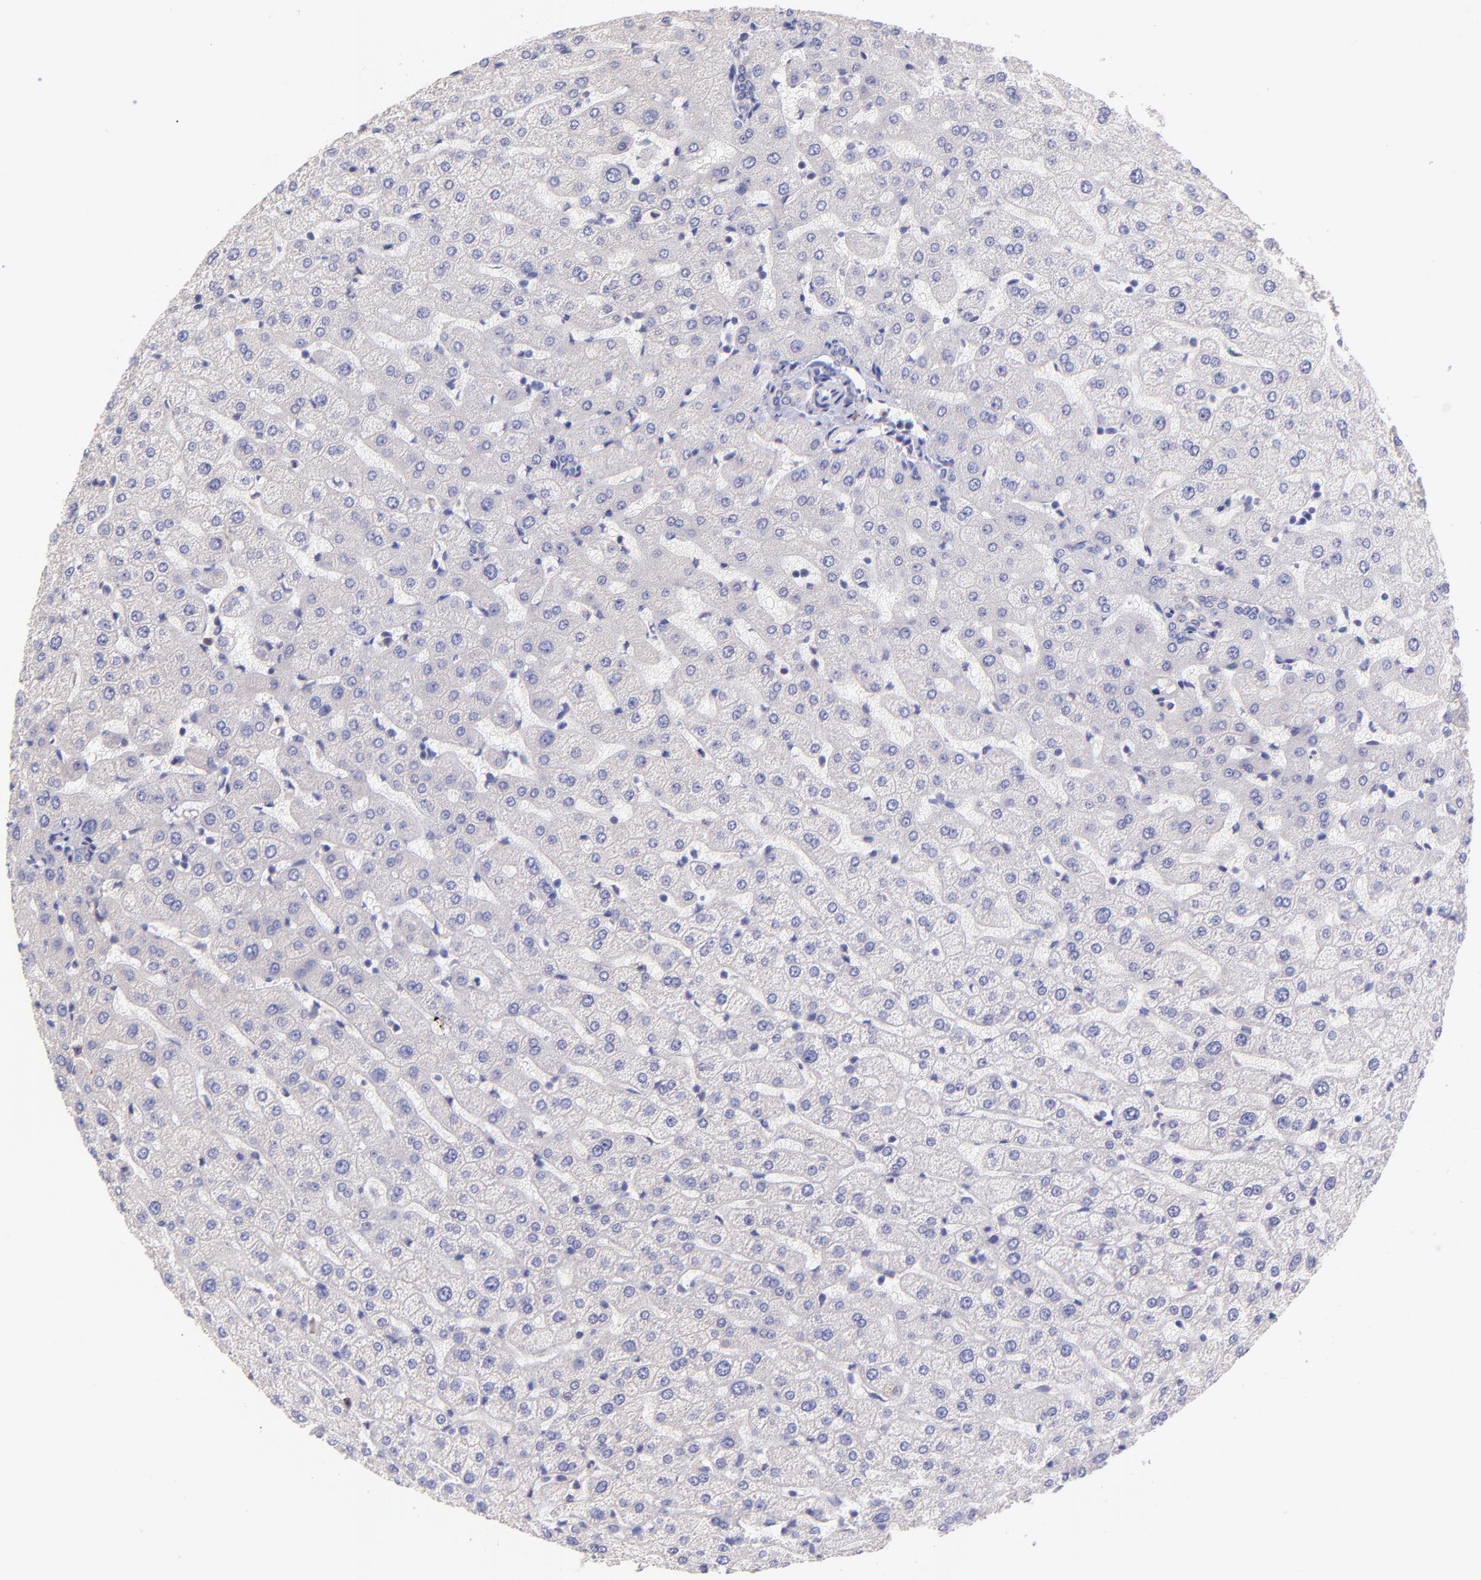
{"staining": {"intensity": "negative", "quantity": "none", "location": "none"}, "tissue": "liver", "cell_type": "Cholangiocytes", "image_type": "normal", "snomed": [{"axis": "morphology", "description": "Normal tissue, NOS"}, {"axis": "morphology", "description": "Fibrosis, NOS"}, {"axis": "topography", "description": "Liver"}], "caption": "IHC of benign liver exhibits no staining in cholangiocytes.", "gene": "PREX1", "patient": {"sex": "female", "age": 29}}